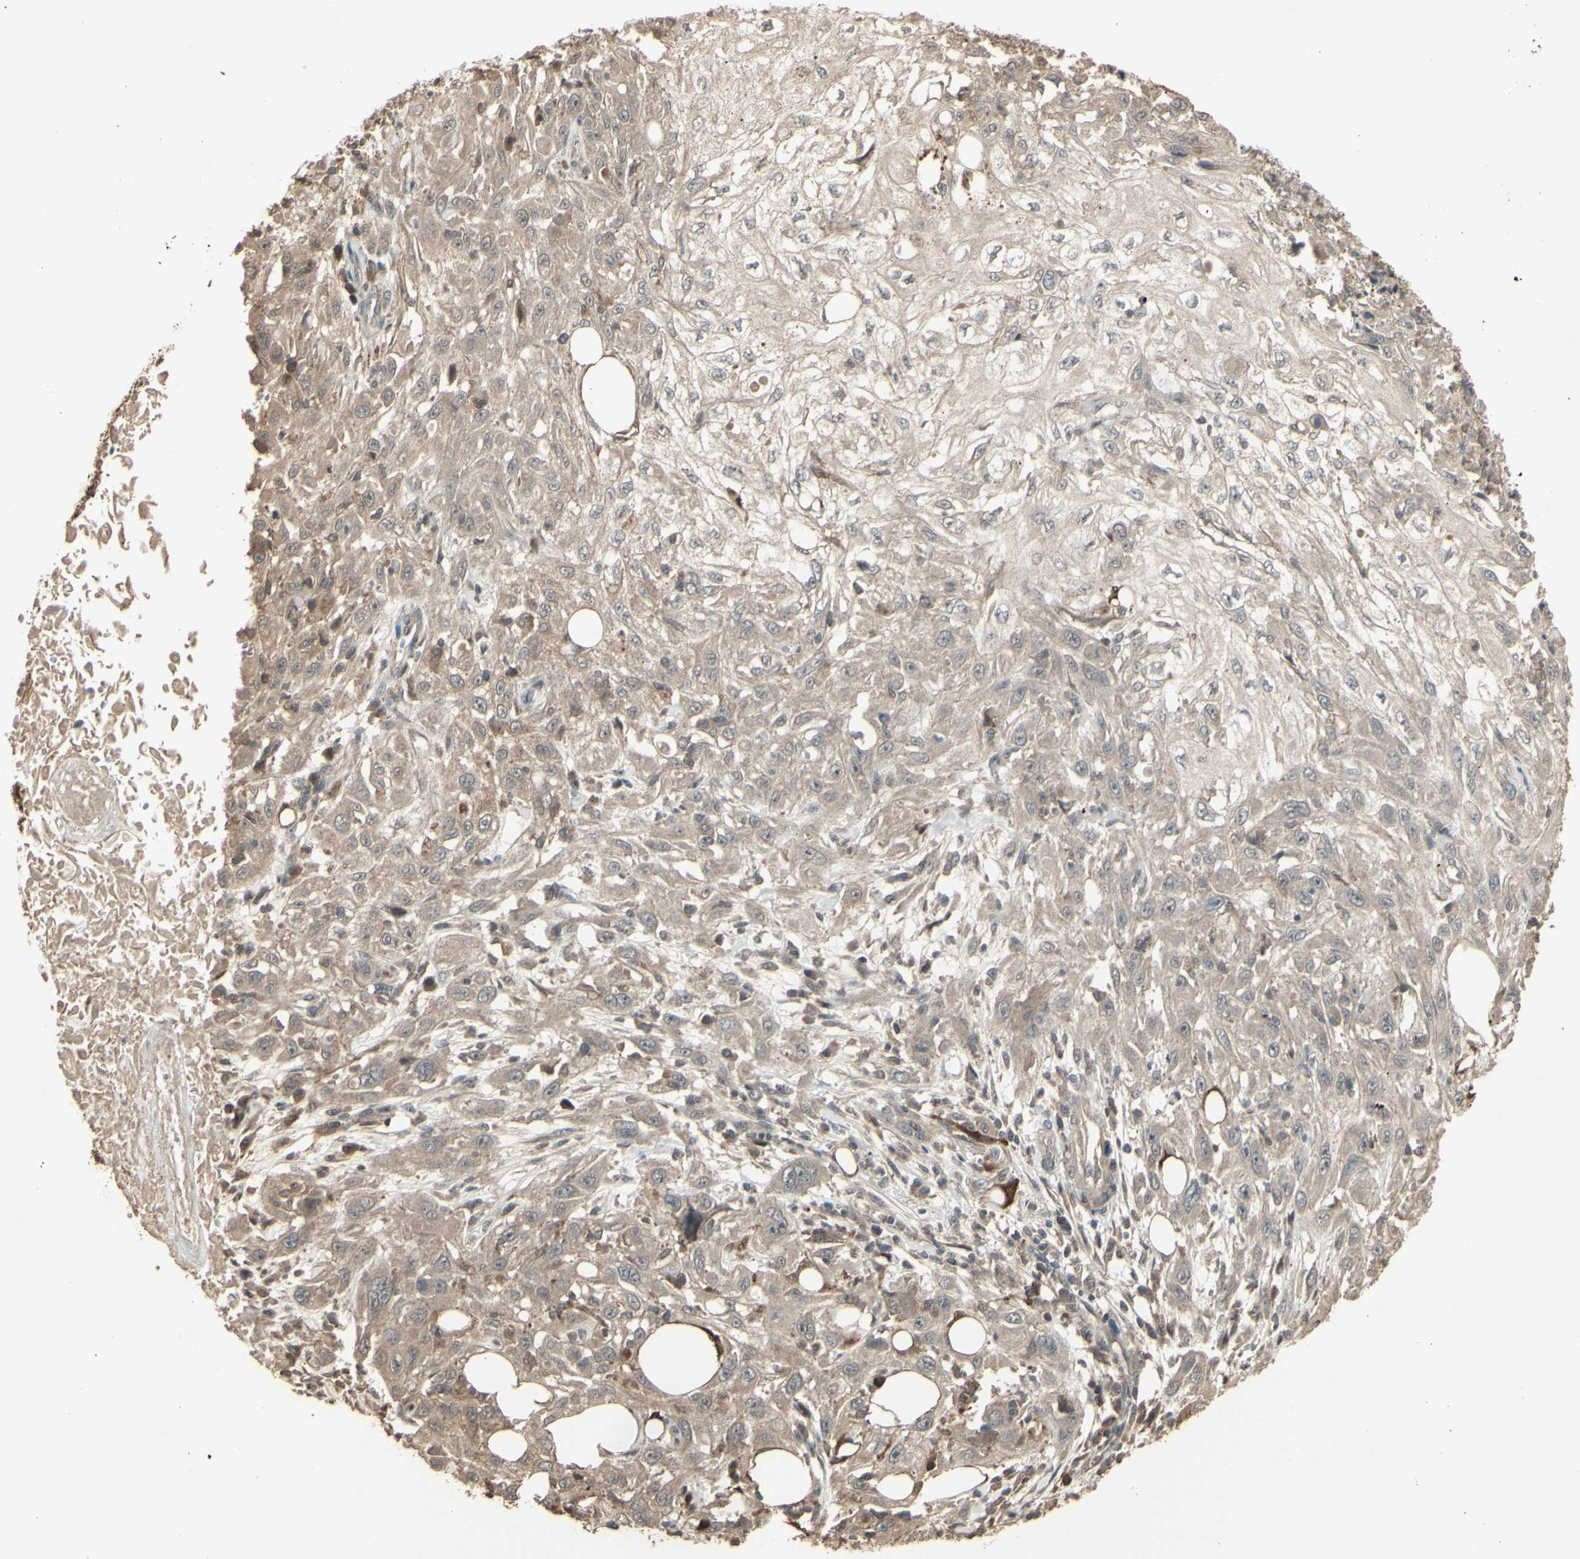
{"staining": {"intensity": "weak", "quantity": ">75%", "location": "cytoplasmic/membranous"}, "tissue": "skin cancer", "cell_type": "Tumor cells", "image_type": "cancer", "snomed": [{"axis": "morphology", "description": "Squamous cell carcinoma, NOS"}, {"axis": "topography", "description": "Skin"}], "caption": "This photomicrograph shows immunohistochemistry (IHC) staining of human skin cancer (squamous cell carcinoma), with low weak cytoplasmic/membranous expression in approximately >75% of tumor cells.", "gene": "GNAS", "patient": {"sex": "male", "age": 75}}